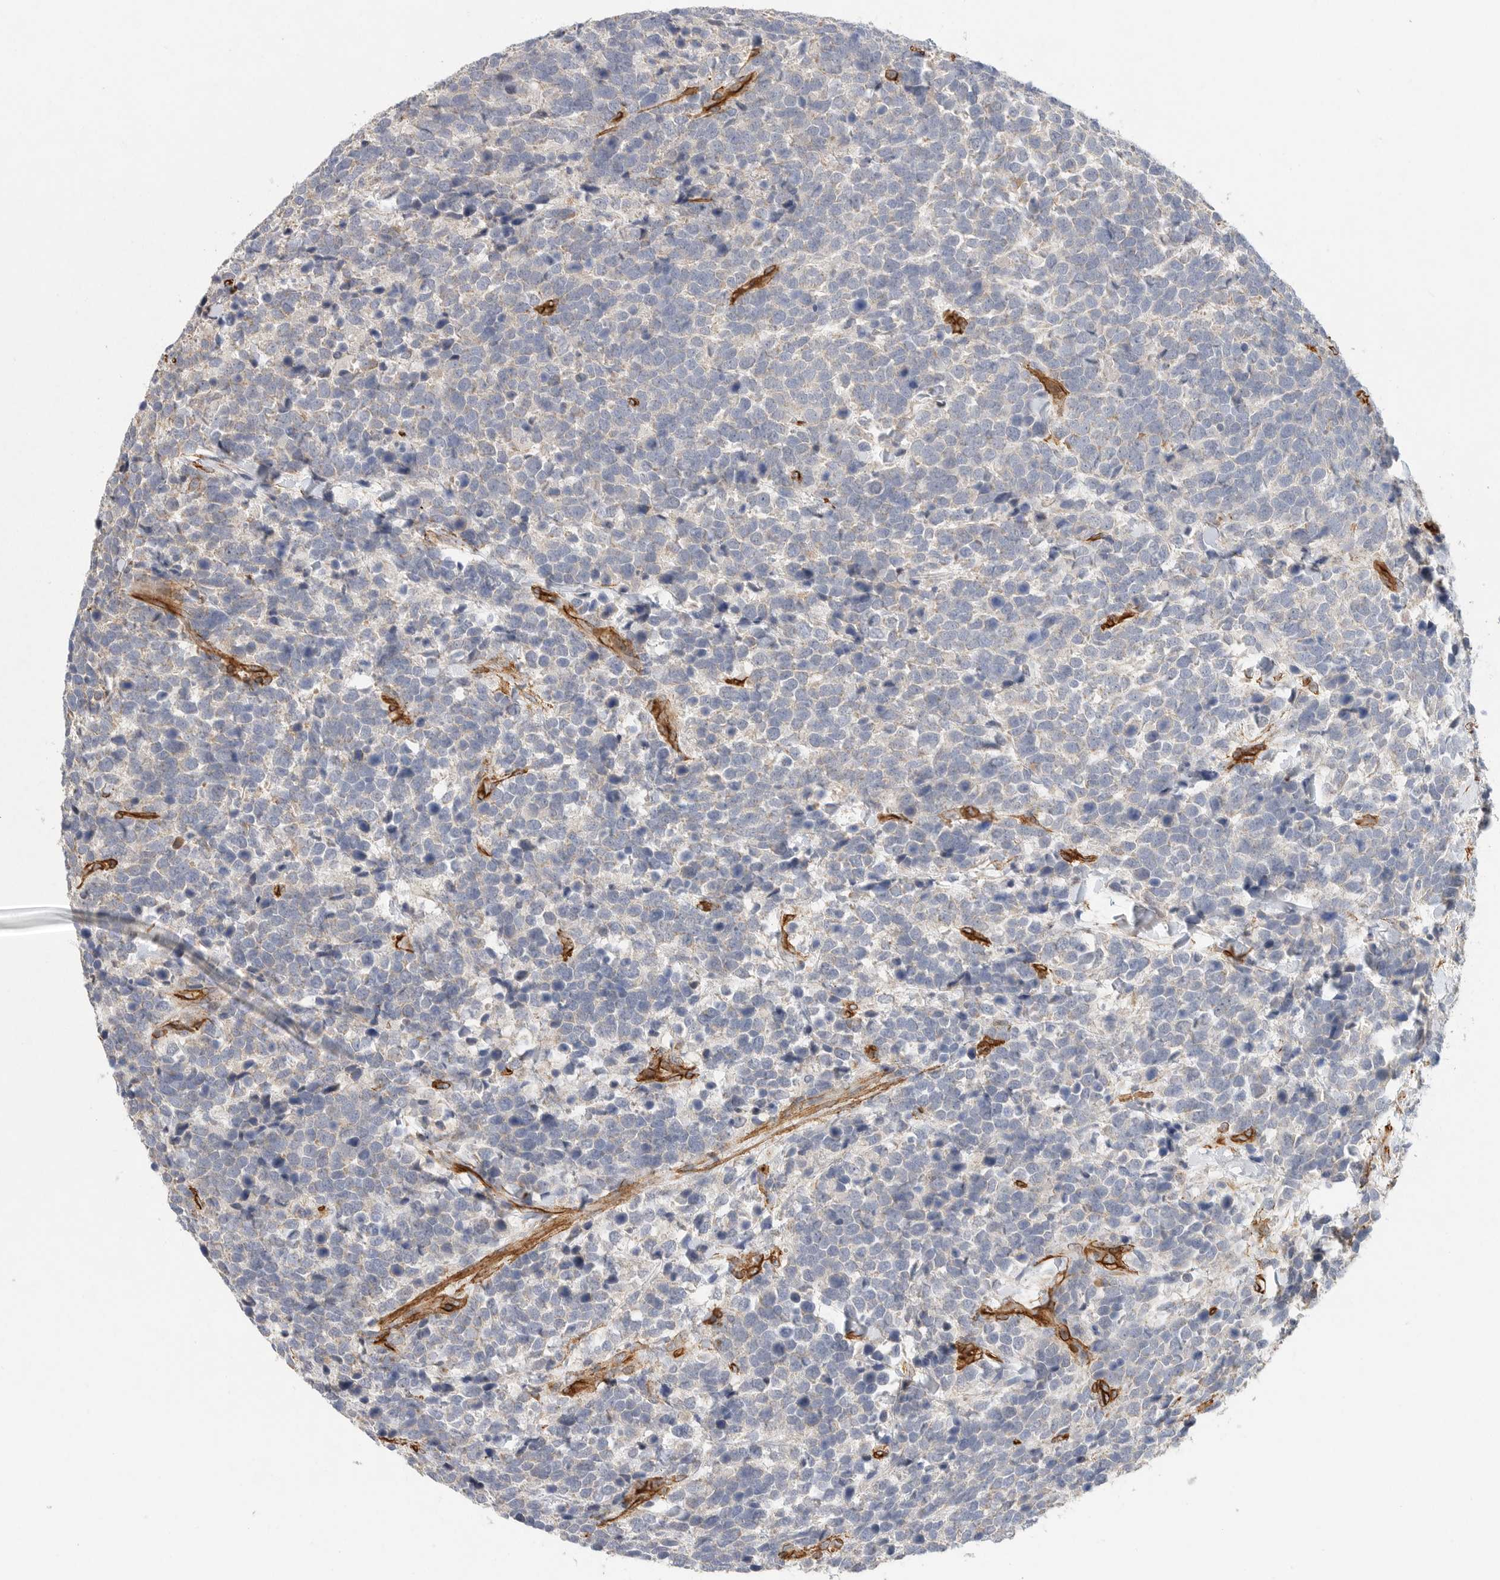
{"staining": {"intensity": "negative", "quantity": "none", "location": "none"}, "tissue": "urothelial cancer", "cell_type": "Tumor cells", "image_type": "cancer", "snomed": [{"axis": "morphology", "description": "Urothelial carcinoma, High grade"}, {"axis": "topography", "description": "Urinary bladder"}], "caption": "Protein analysis of urothelial cancer shows no significant positivity in tumor cells.", "gene": "JMJD4", "patient": {"sex": "female", "age": 82}}